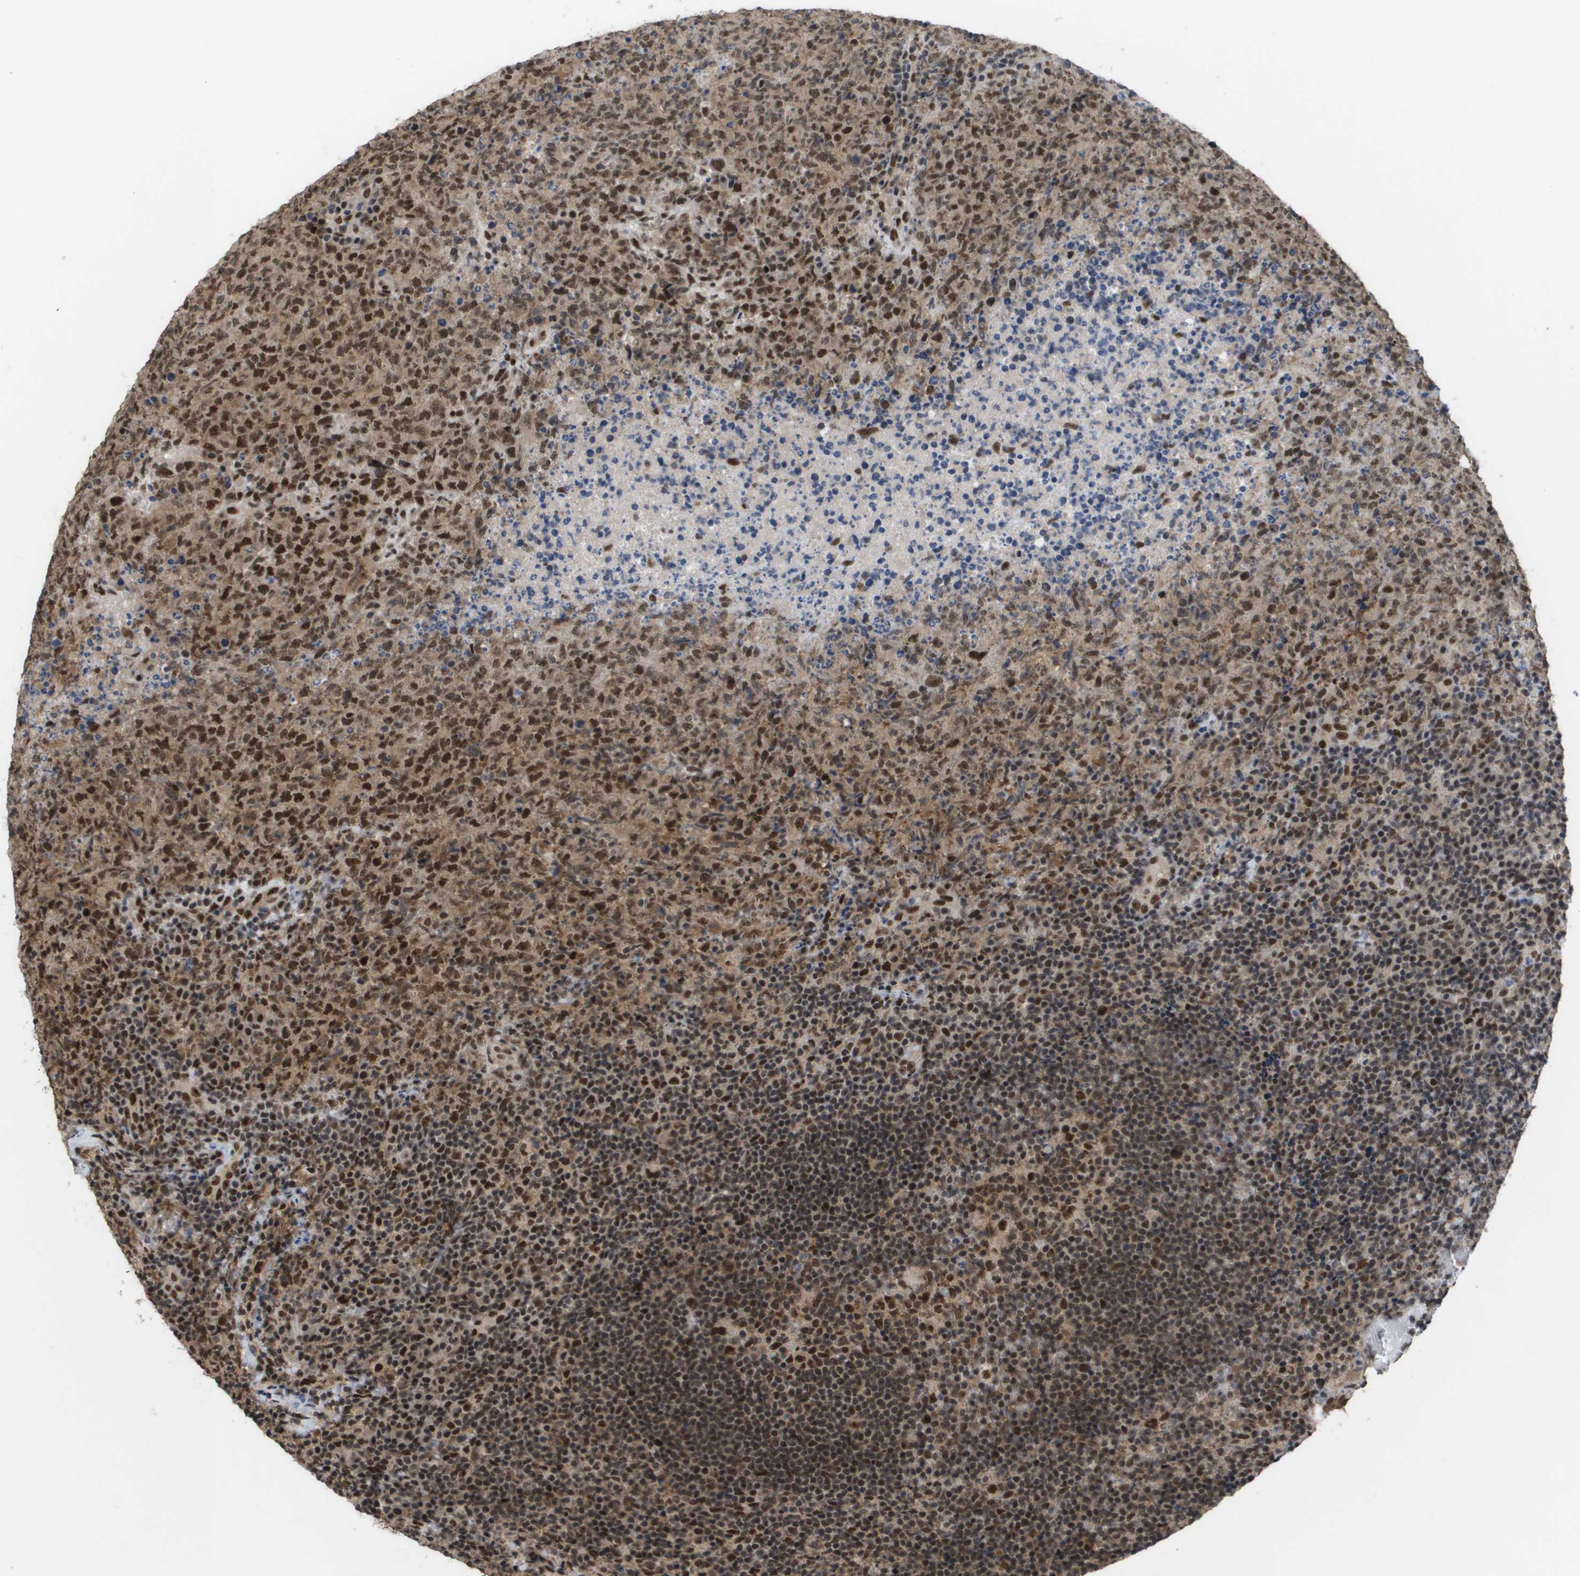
{"staining": {"intensity": "strong", "quantity": ">75%", "location": "nuclear"}, "tissue": "lymphoma", "cell_type": "Tumor cells", "image_type": "cancer", "snomed": [{"axis": "morphology", "description": "Malignant lymphoma, non-Hodgkin's type, High grade"}, {"axis": "topography", "description": "Tonsil"}], "caption": "Immunohistochemical staining of human lymphoma demonstrates strong nuclear protein staining in about >75% of tumor cells.", "gene": "CDT1", "patient": {"sex": "female", "age": 36}}